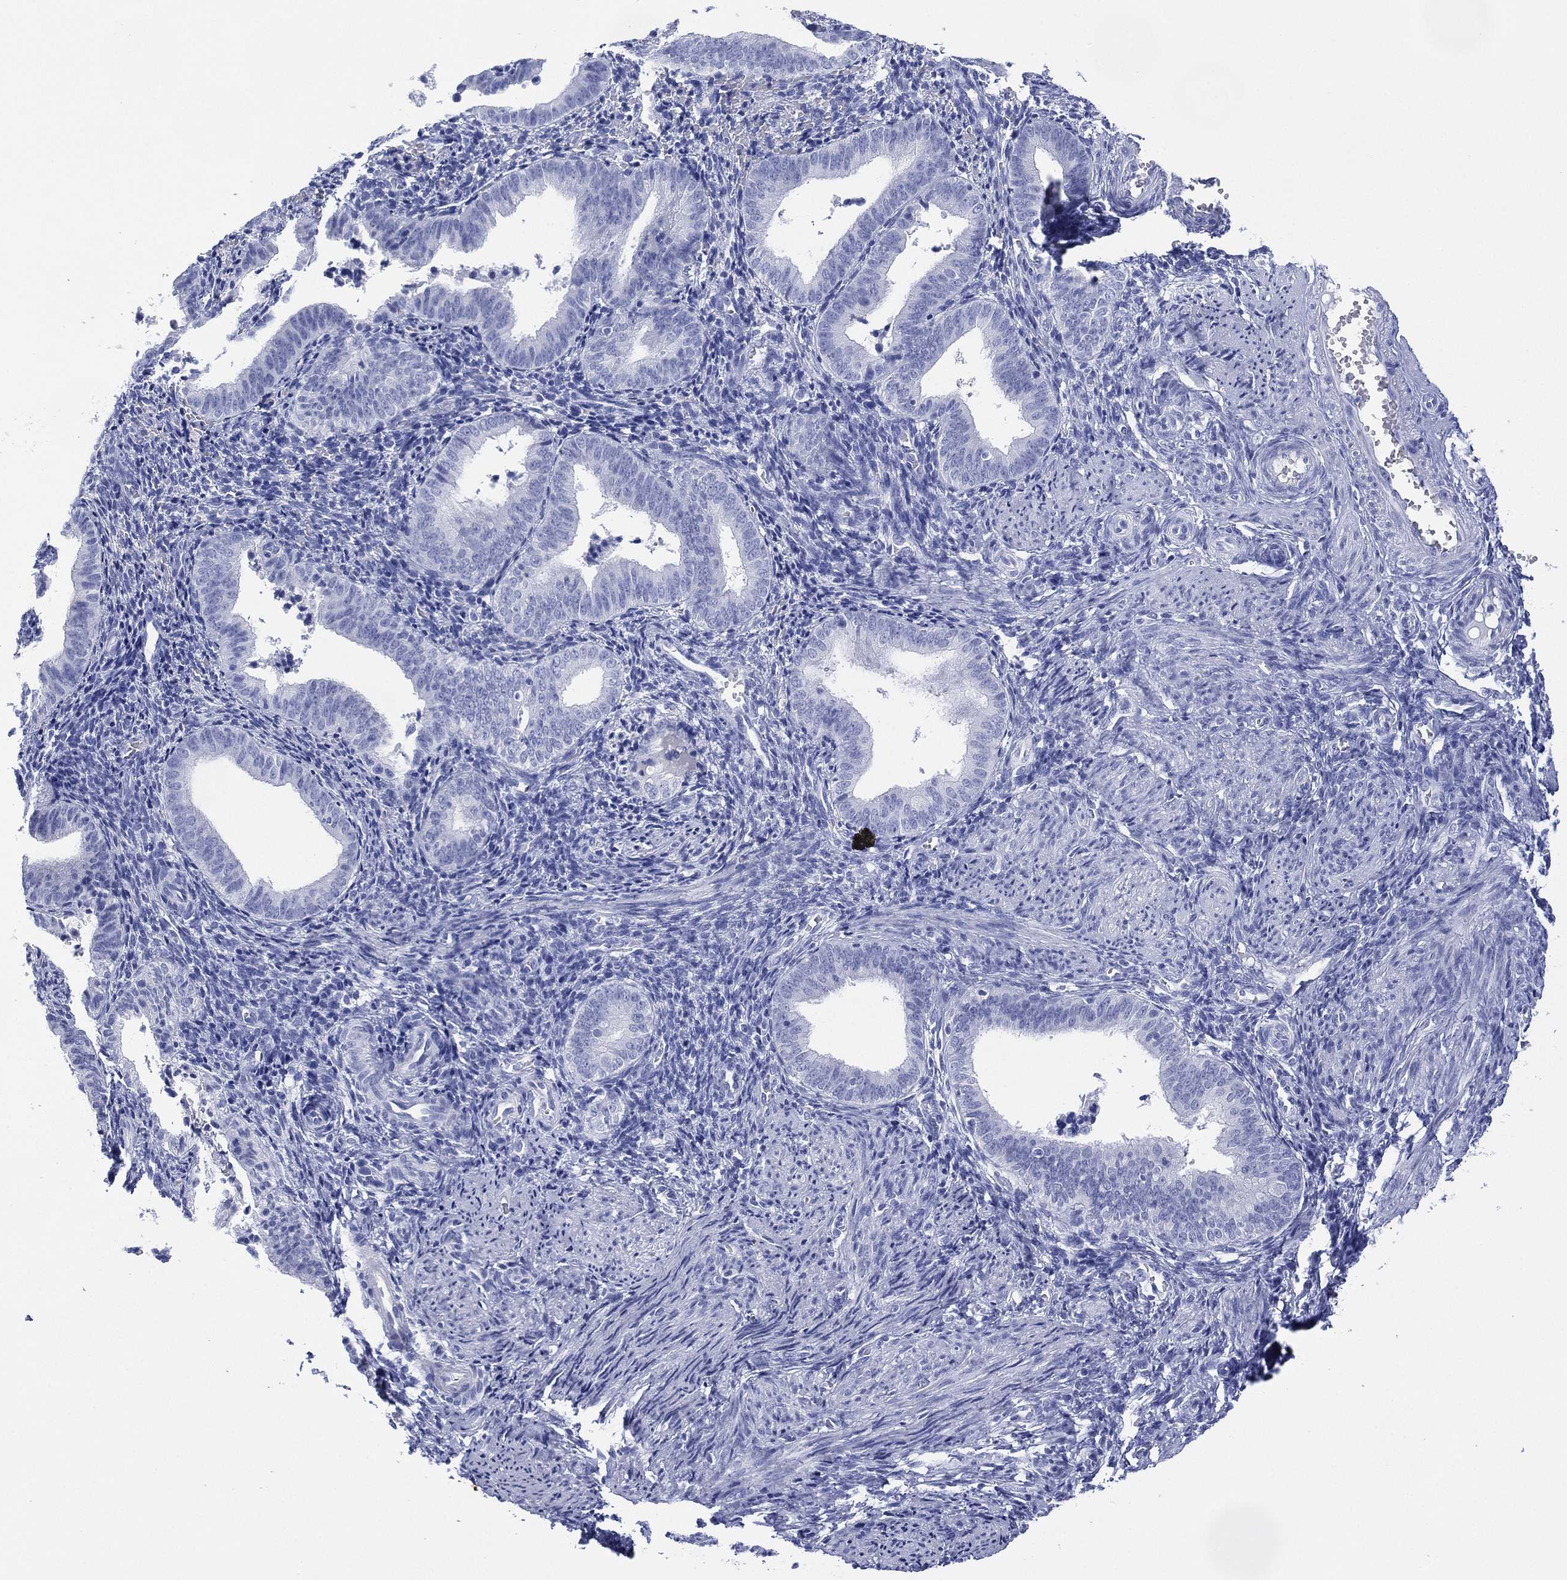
{"staining": {"intensity": "negative", "quantity": "none", "location": "none"}, "tissue": "endometrium", "cell_type": "Cells in endometrial stroma", "image_type": "normal", "snomed": [{"axis": "morphology", "description": "Normal tissue, NOS"}, {"axis": "topography", "description": "Endometrium"}], "caption": "IHC histopathology image of normal human endometrium stained for a protein (brown), which exhibits no positivity in cells in endometrial stroma.", "gene": "DSG1", "patient": {"sex": "female", "age": 42}}